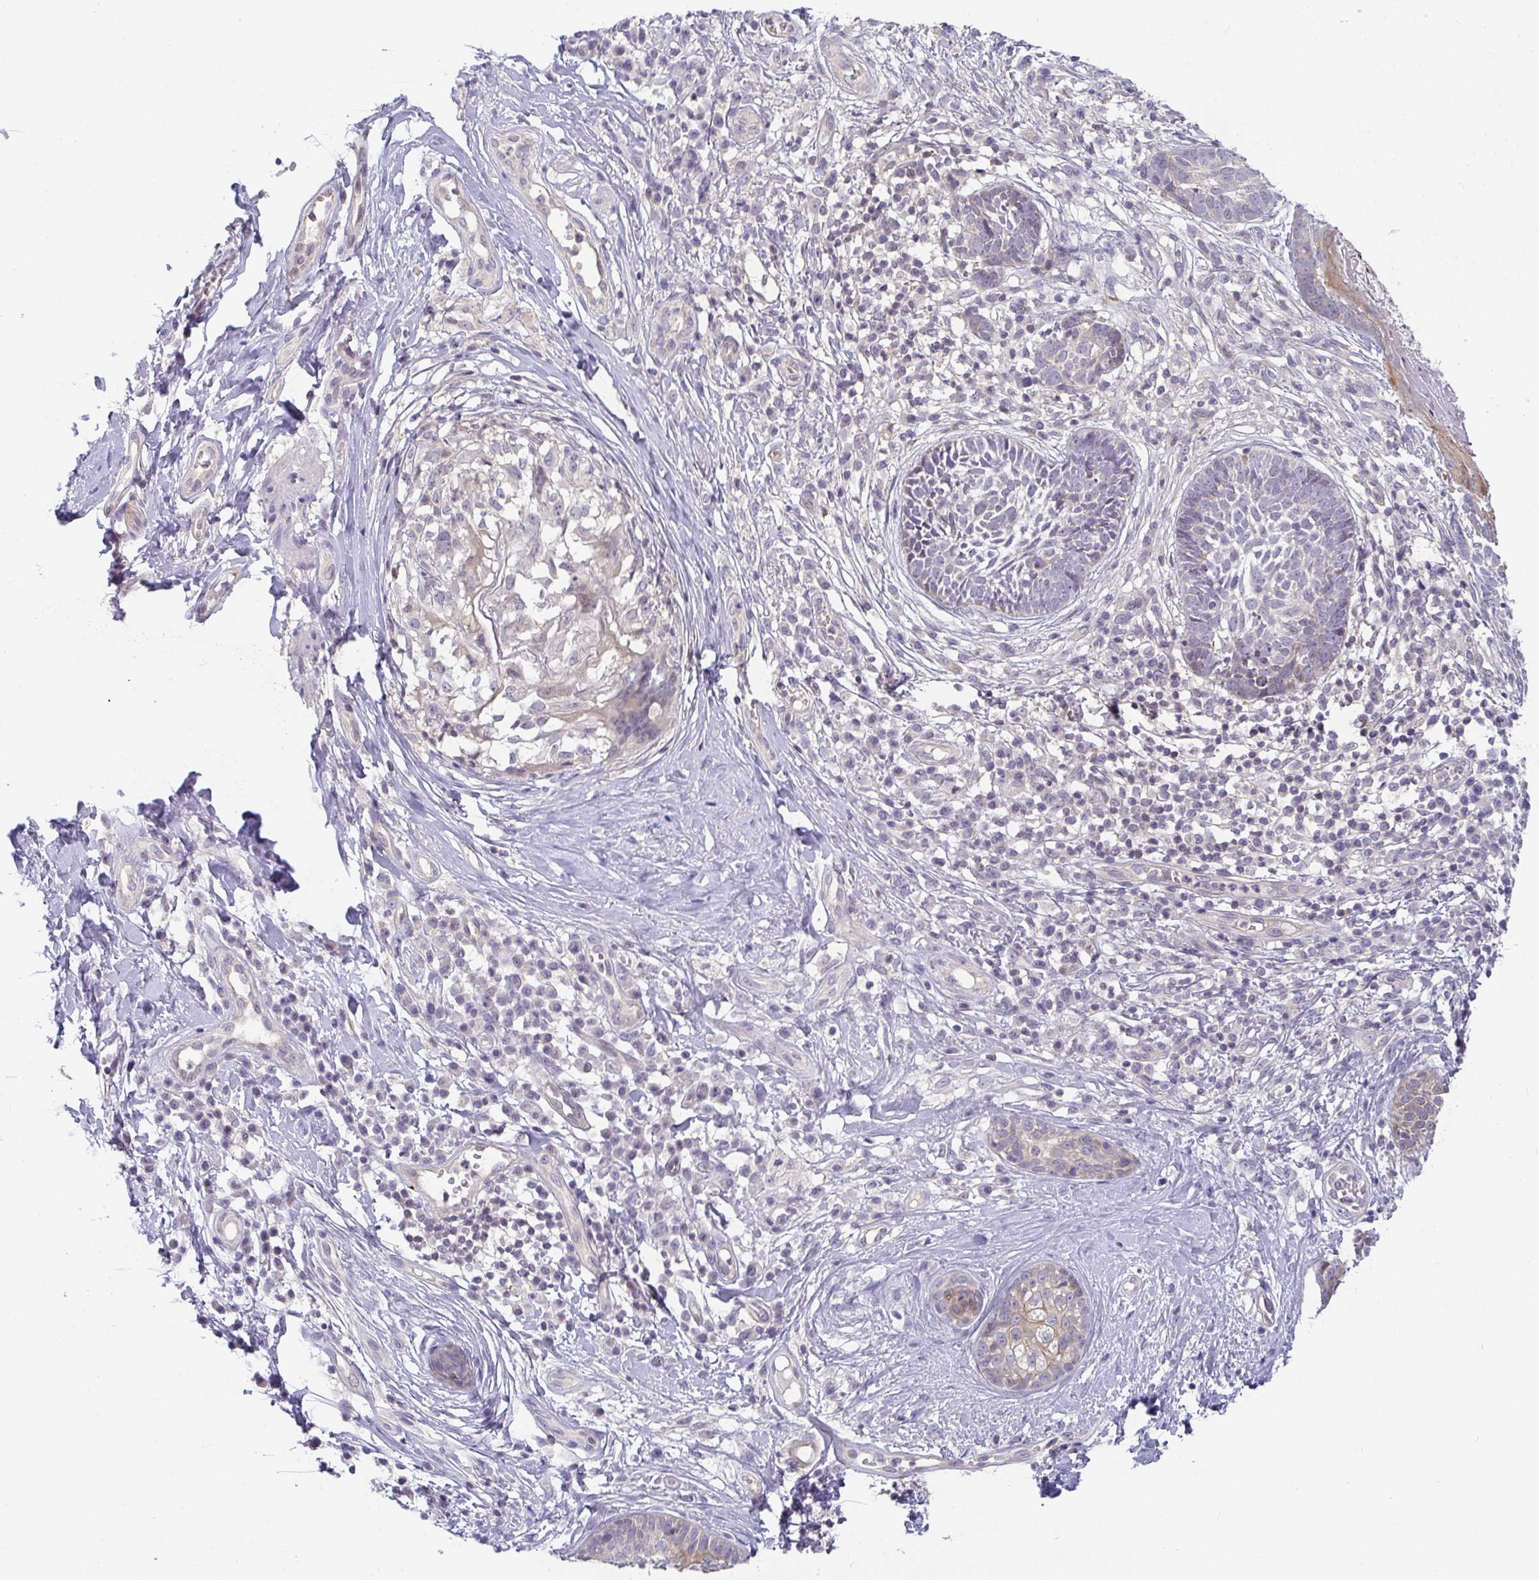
{"staining": {"intensity": "negative", "quantity": "none", "location": "none"}, "tissue": "skin cancer", "cell_type": "Tumor cells", "image_type": "cancer", "snomed": [{"axis": "morphology", "description": "Basal cell carcinoma"}, {"axis": "topography", "description": "Skin"}], "caption": "This is an IHC histopathology image of skin cancer. There is no staining in tumor cells.", "gene": "GSDMB", "patient": {"sex": "female", "age": 89}}